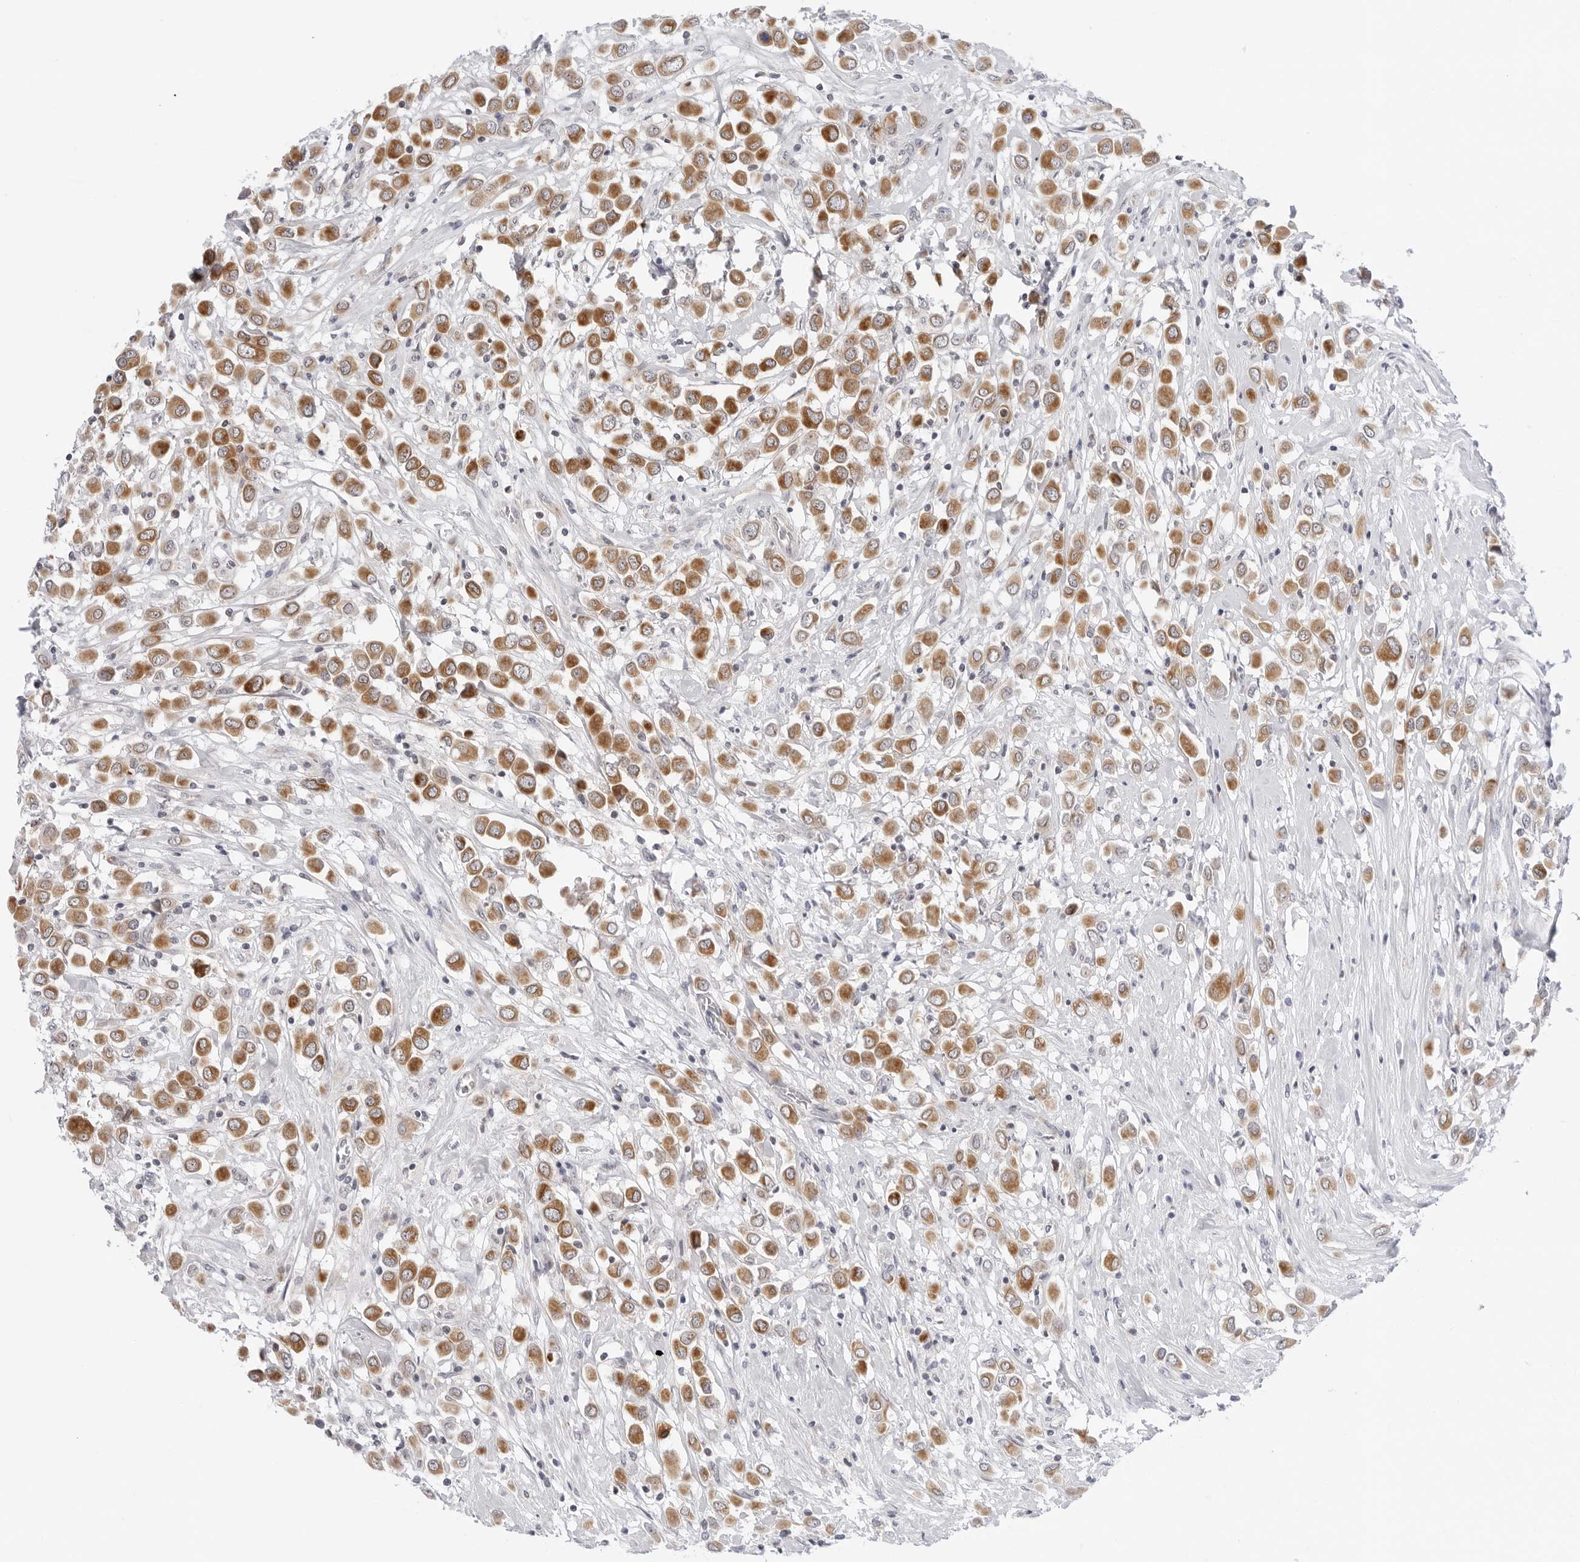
{"staining": {"intensity": "moderate", "quantity": ">75%", "location": "cytoplasmic/membranous"}, "tissue": "breast cancer", "cell_type": "Tumor cells", "image_type": "cancer", "snomed": [{"axis": "morphology", "description": "Duct carcinoma"}, {"axis": "topography", "description": "Breast"}], "caption": "Tumor cells exhibit medium levels of moderate cytoplasmic/membranous staining in approximately >75% of cells in human intraductal carcinoma (breast).", "gene": "CIART", "patient": {"sex": "female", "age": 61}}